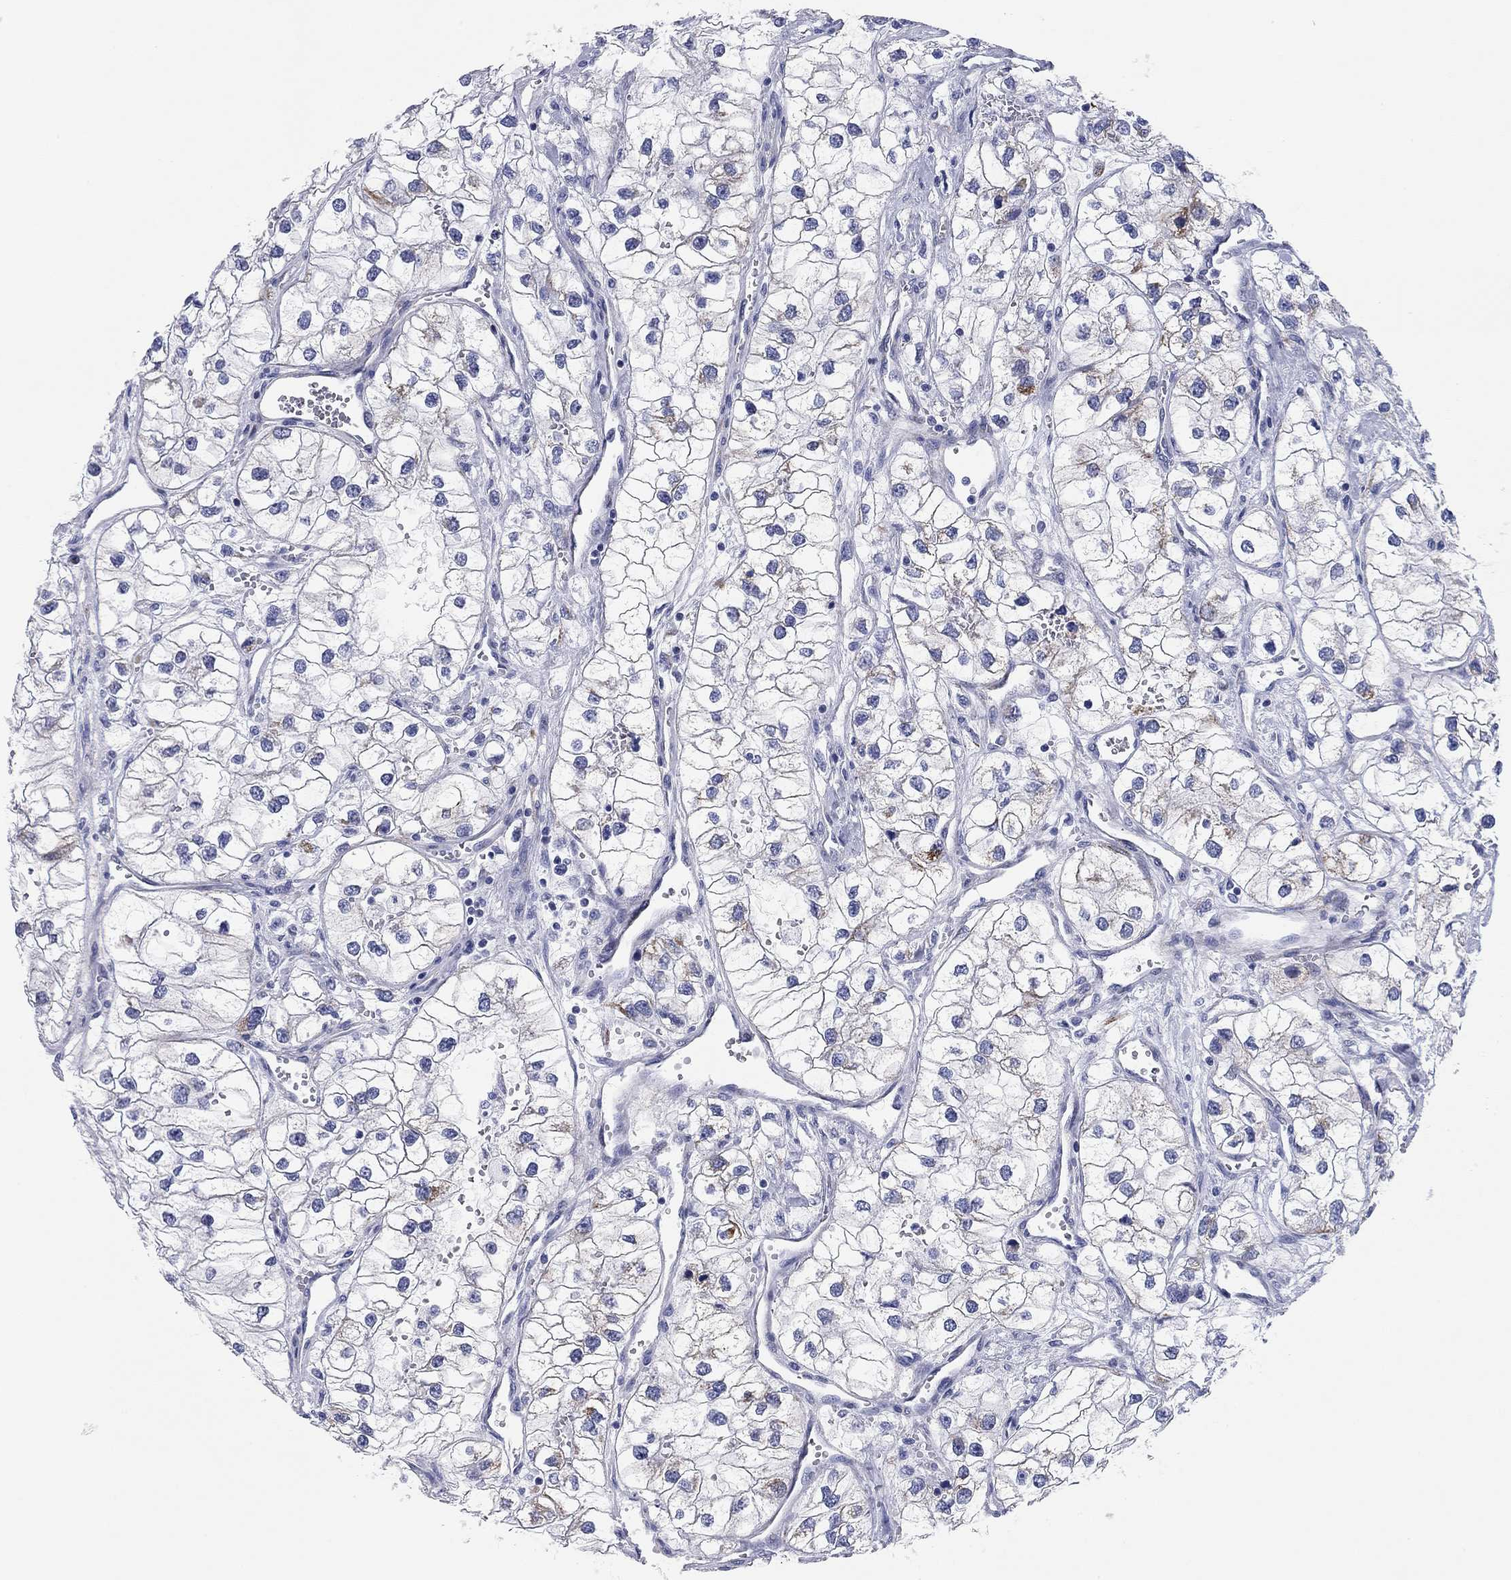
{"staining": {"intensity": "negative", "quantity": "none", "location": "none"}, "tissue": "renal cancer", "cell_type": "Tumor cells", "image_type": "cancer", "snomed": [{"axis": "morphology", "description": "Adenocarcinoma, NOS"}, {"axis": "topography", "description": "Kidney"}], "caption": "Human adenocarcinoma (renal) stained for a protein using IHC demonstrates no expression in tumor cells.", "gene": "CHI3L2", "patient": {"sex": "male", "age": 59}}